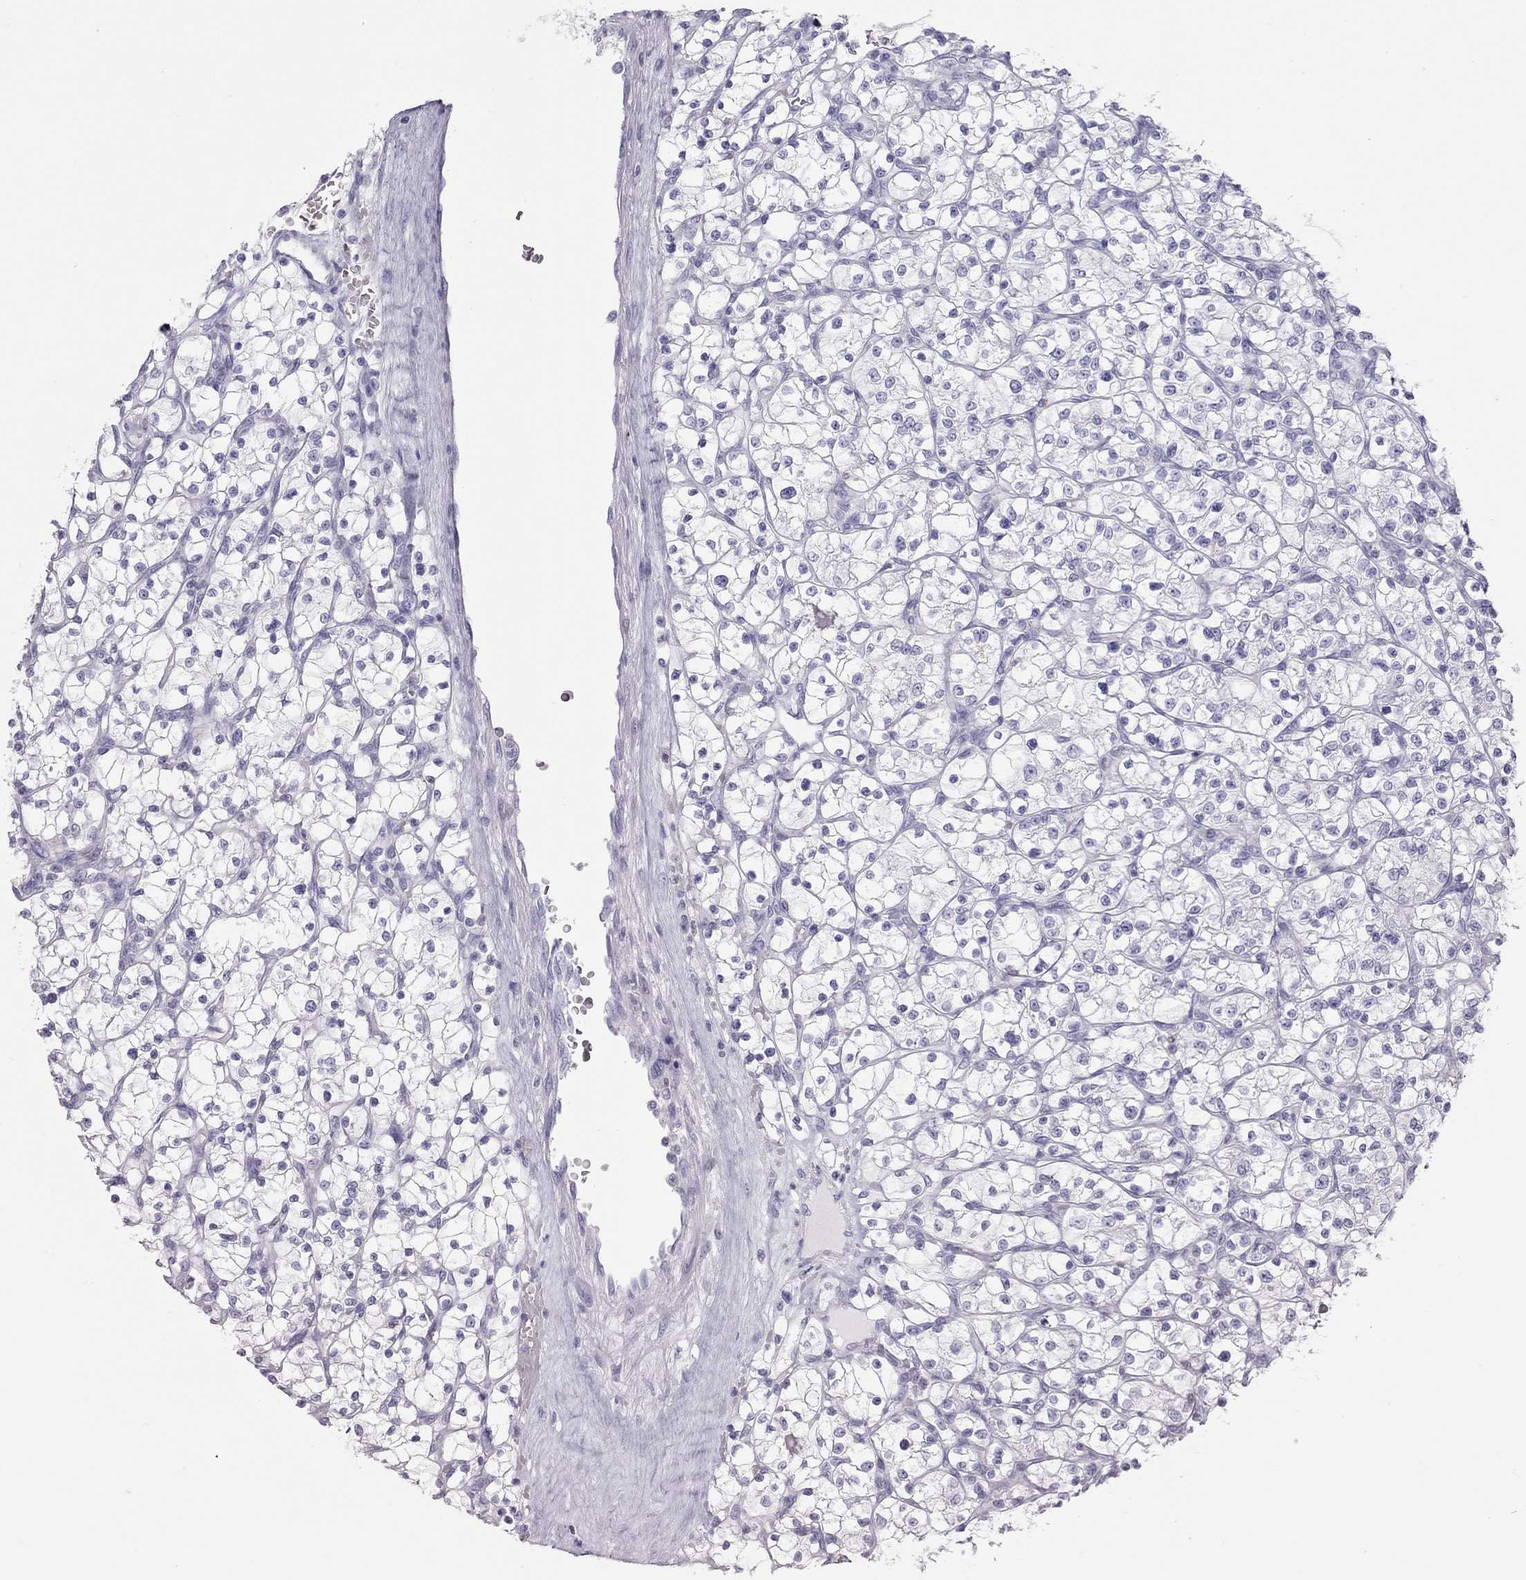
{"staining": {"intensity": "negative", "quantity": "none", "location": "none"}, "tissue": "renal cancer", "cell_type": "Tumor cells", "image_type": "cancer", "snomed": [{"axis": "morphology", "description": "Adenocarcinoma, NOS"}, {"axis": "topography", "description": "Kidney"}], "caption": "IHC image of neoplastic tissue: human renal adenocarcinoma stained with DAB exhibits no significant protein positivity in tumor cells.", "gene": "STAG3", "patient": {"sex": "female", "age": 64}}